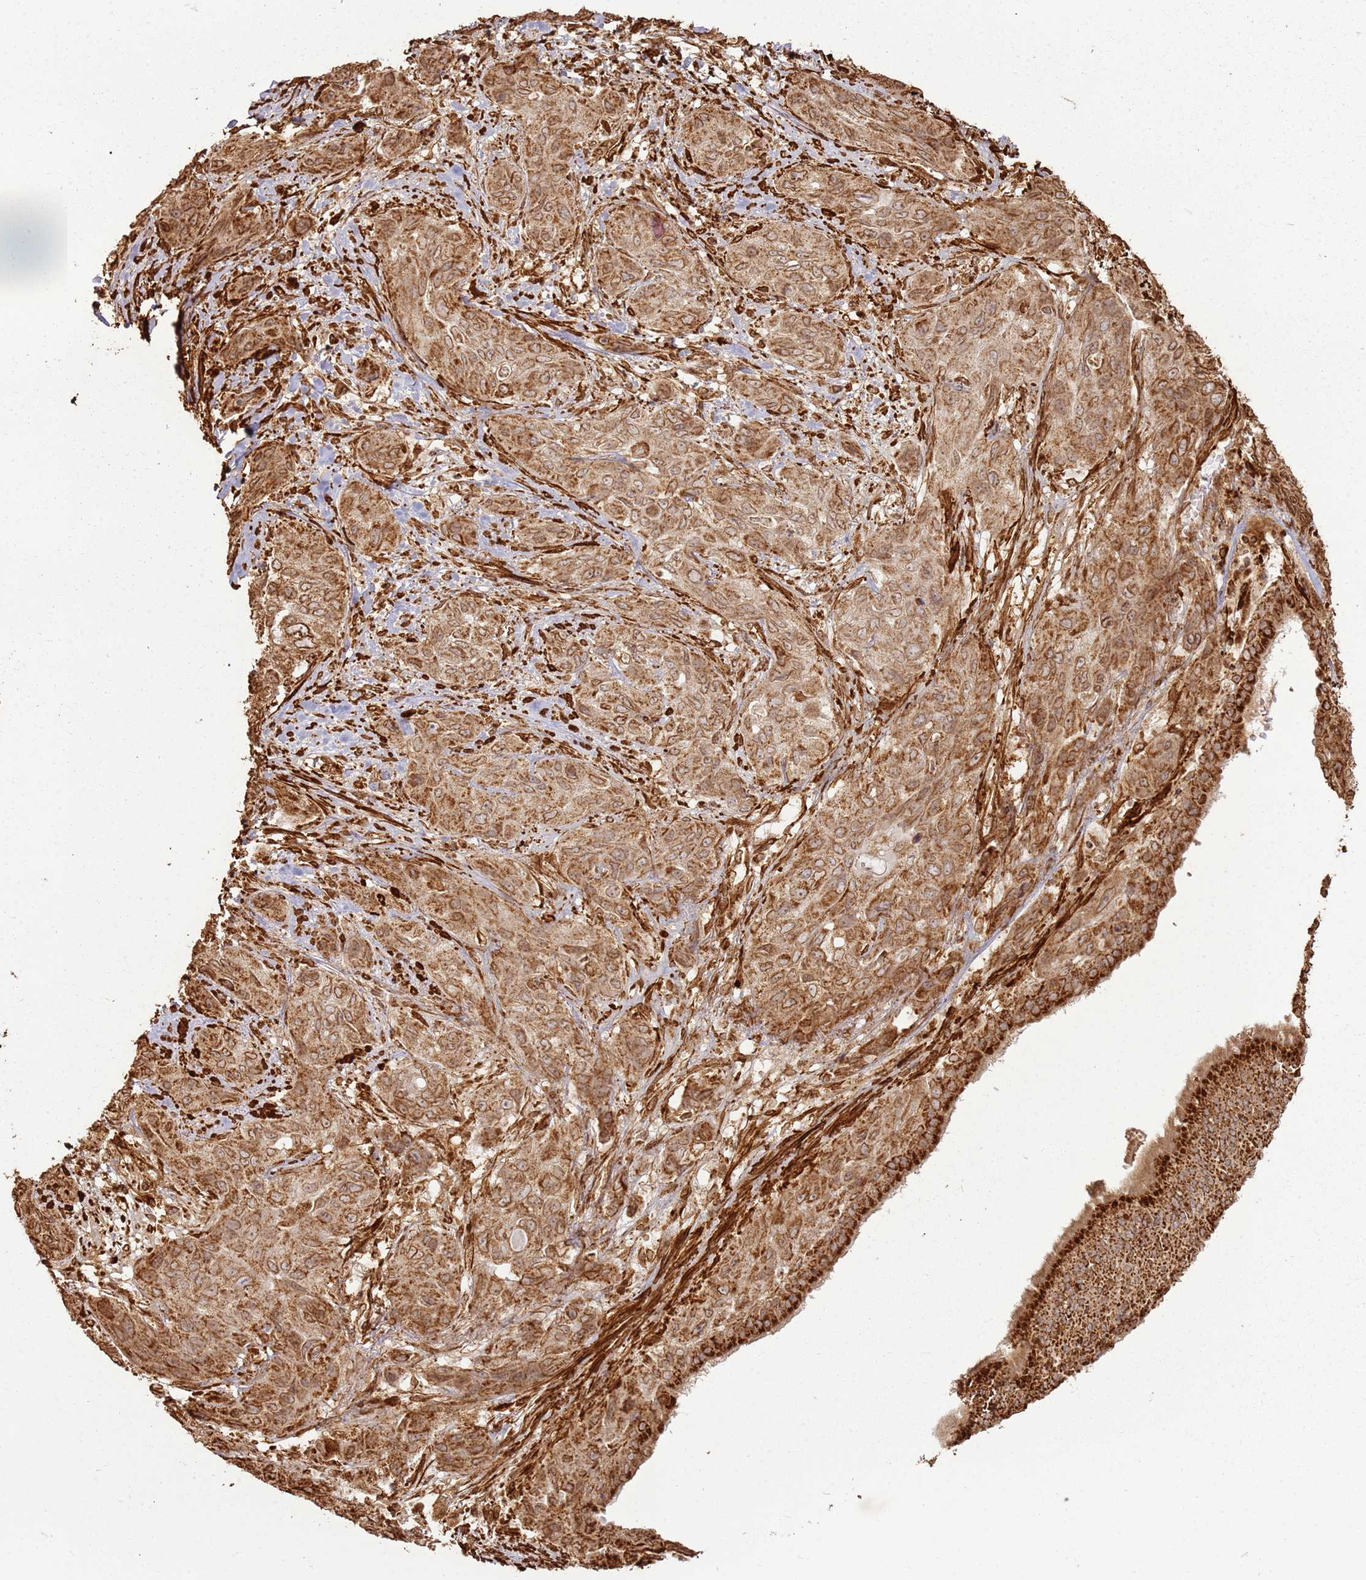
{"staining": {"intensity": "moderate", "quantity": ">75%", "location": "cytoplasmic/membranous"}, "tissue": "lung cancer", "cell_type": "Tumor cells", "image_type": "cancer", "snomed": [{"axis": "morphology", "description": "Squamous cell carcinoma, NOS"}, {"axis": "topography", "description": "Lung"}], "caption": "Human lung cancer stained for a protein (brown) demonstrates moderate cytoplasmic/membranous positive positivity in approximately >75% of tumor cells.", "gene": "DDX59", "patient": {"sex": "female", "age": 70}}